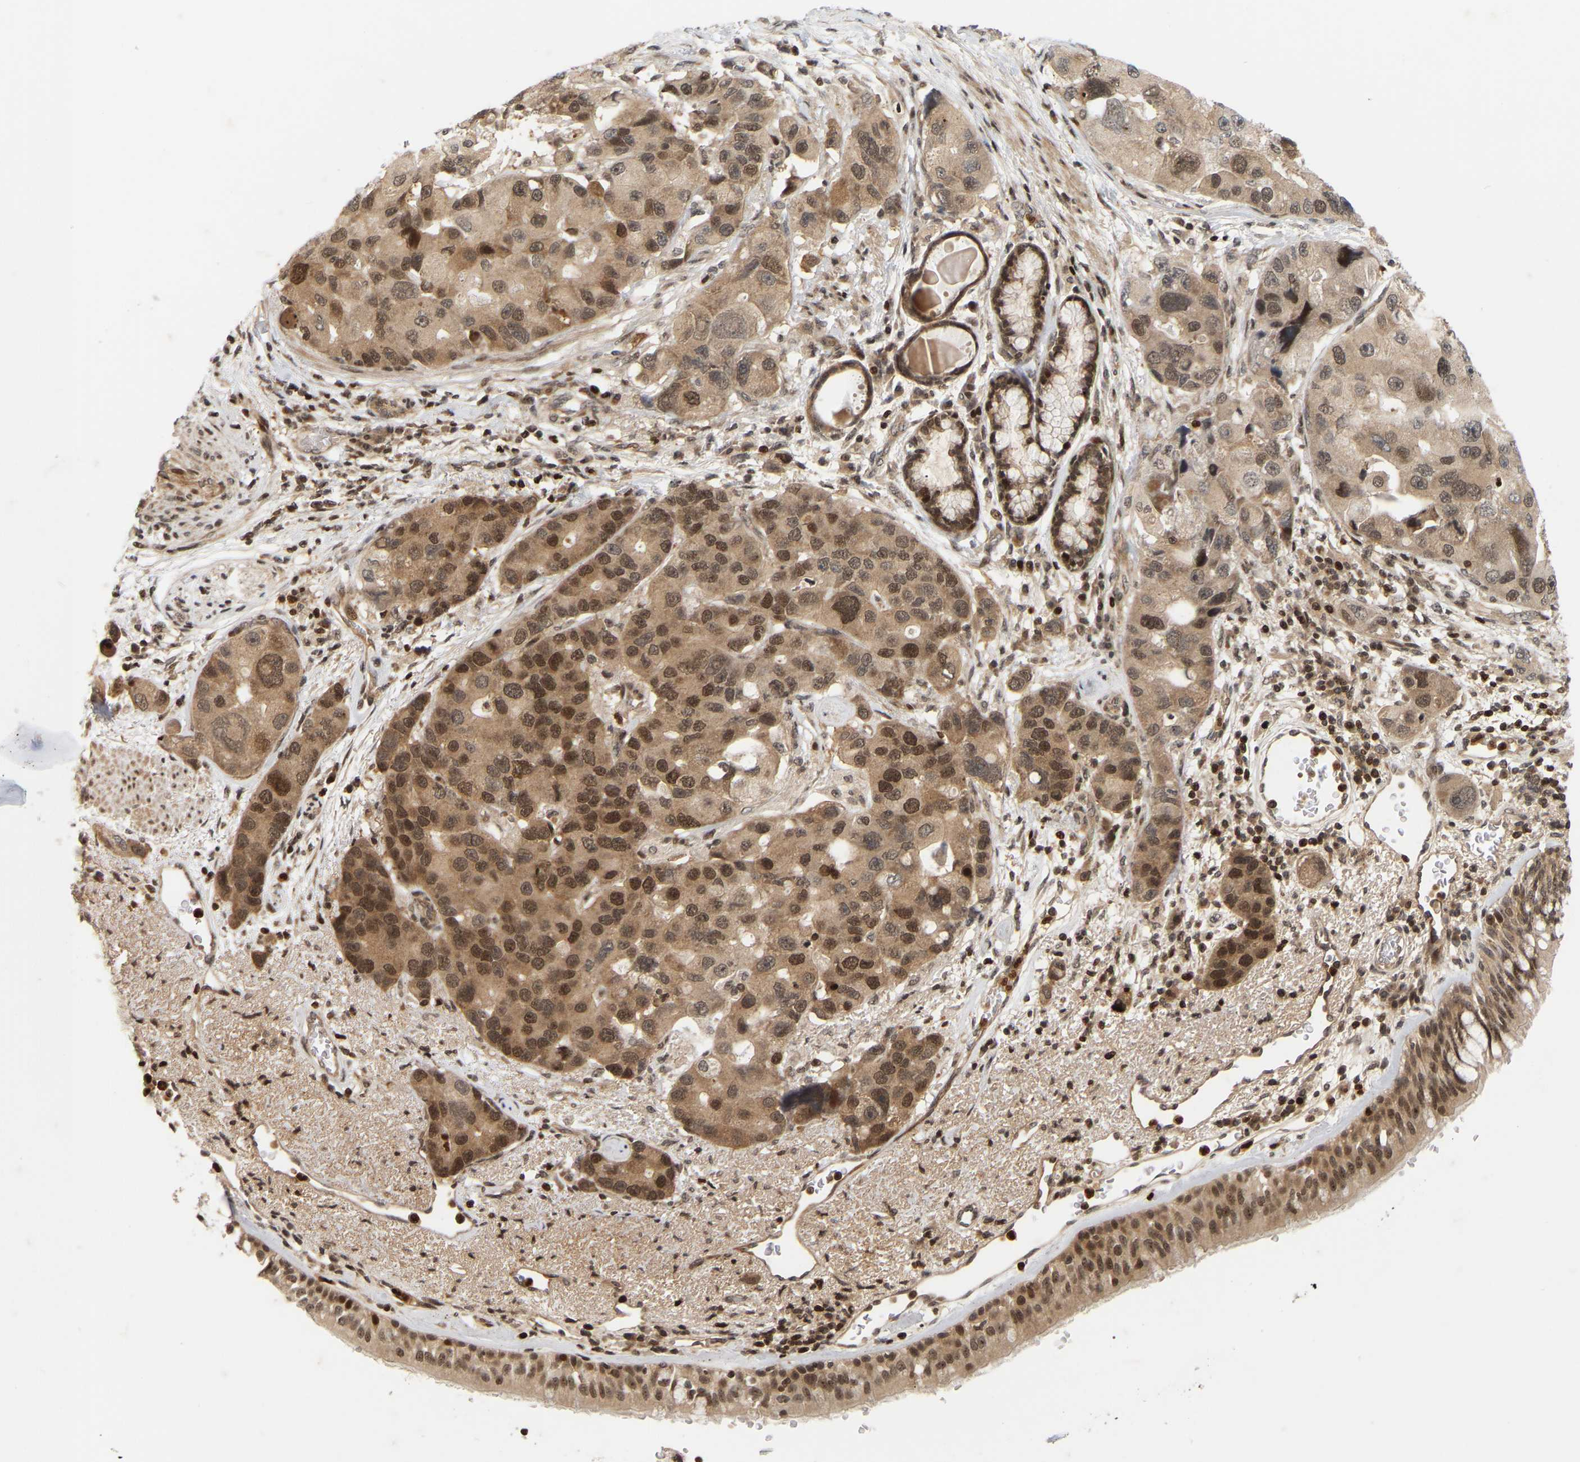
{"staining": {"intensity": "moderate", "quantity": ">75%", "location": "cytoplasmic/membranous,nuclear"}, "tissue": "bronchus", "cell_type": "Respiratory epithelial cells", "image_type": "normal", "snomed": [{"axis": "morphology", "description": "Normal tissue, NOS"}, {"axis": "morphology", "description": "Adenocarcinoma, NOS"}, {"axis": "morphology", "description": "Adenocarcinoma, metastatic, NOS"}, {"axis": "topography", "description": "Lymph node"}, {"axis": "topography", "description": "Bronchus"}, {"axis": "topography", "description": "Lung"}], "caption": "Protein expression analysis of normal bronchus exhibits moderate cytoplasmic/membranous,nuclear expression in about >75% of respiratory epithelial cells. The protein is shown in brown color, while the nuclei are stained blue.", "gene": "NFE2L2", "patient": {"sex": "female", "age": 54}}